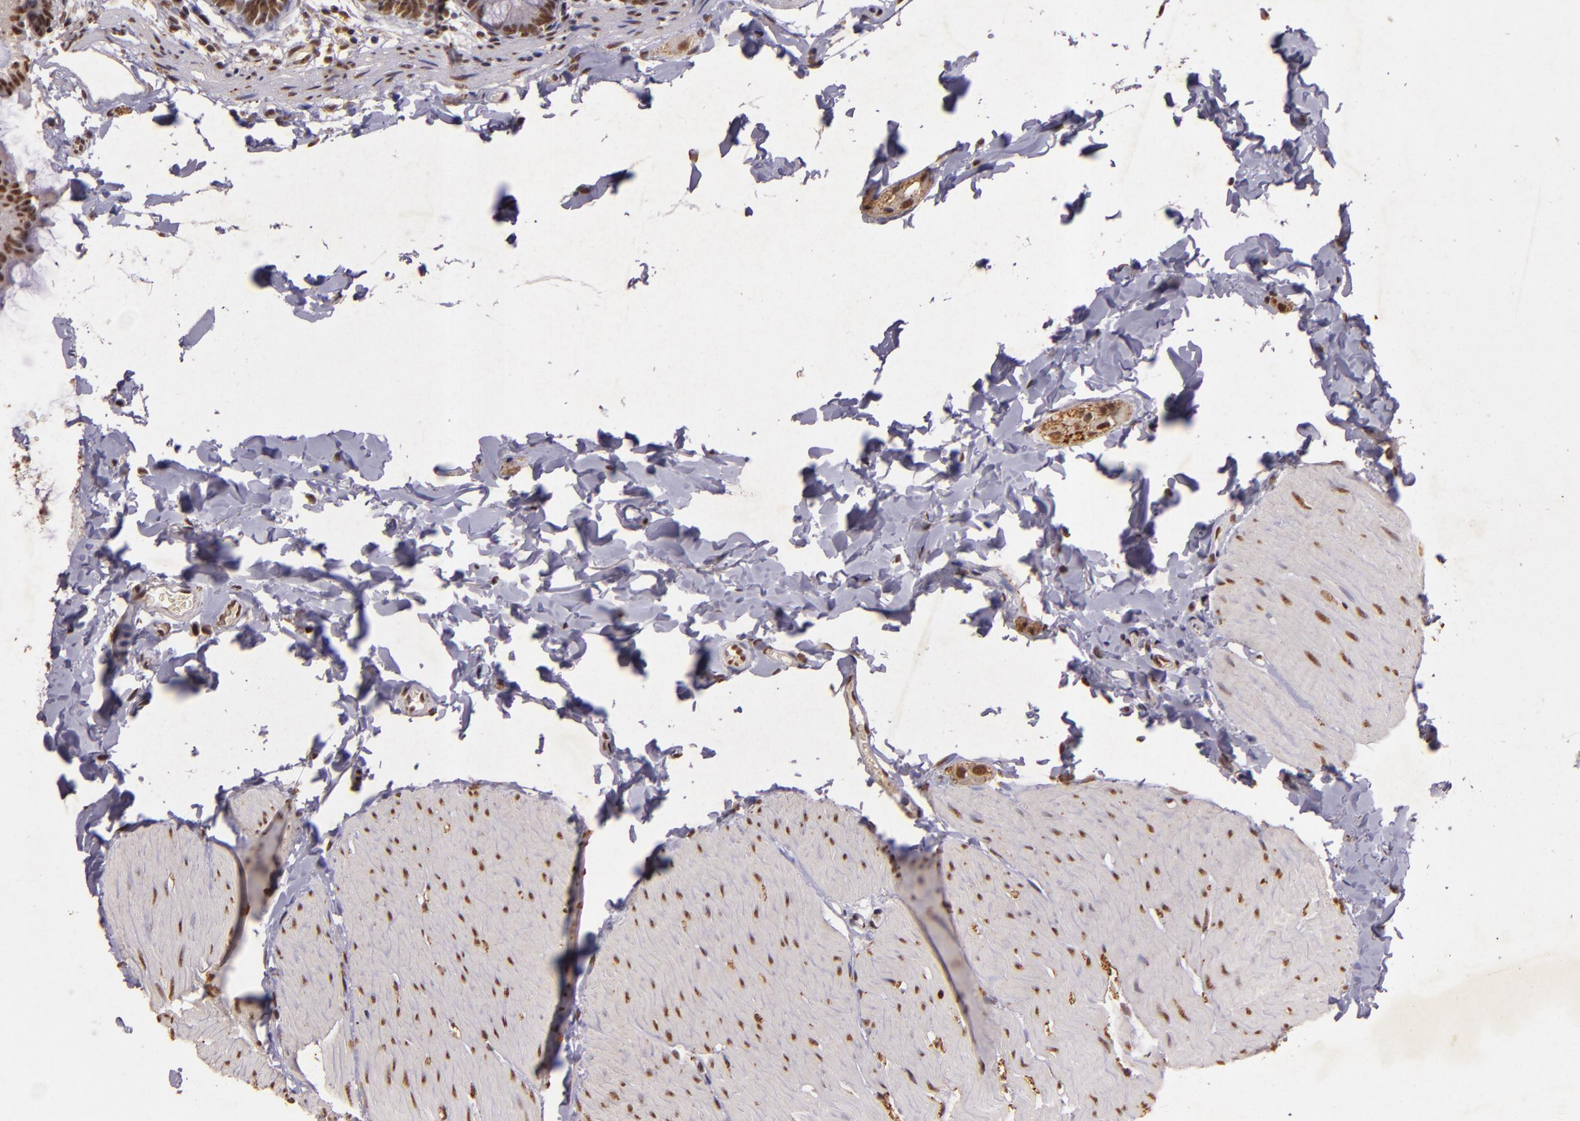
{"staining": {"intensity": "moderate", "quantity": ">75%", "location": "nuclear"}, "tissue": "colon", "cell_type": "Endothelial cells", "image_type": "normal", "snomed": [{"axis": "morphology", "description": "Normal tissue, NOS"}, {"axis": "topography", "description": "Smooth muscle"}, {"axis": "topography", "description": "Colon"}], "caption": "Endothelial cells display medium levels of moderate nuclear expression in about >75% of cells in unremarkable human colon. The staining was performed using DAB (3,3'-diaminobenzidine) to visualize the protein expression in brown, while the nuclei were stained in blue with hematoxylin (Magnification: 20x).", "gene": "CBX3", "patient": {"sex": "male", "age": 67}}